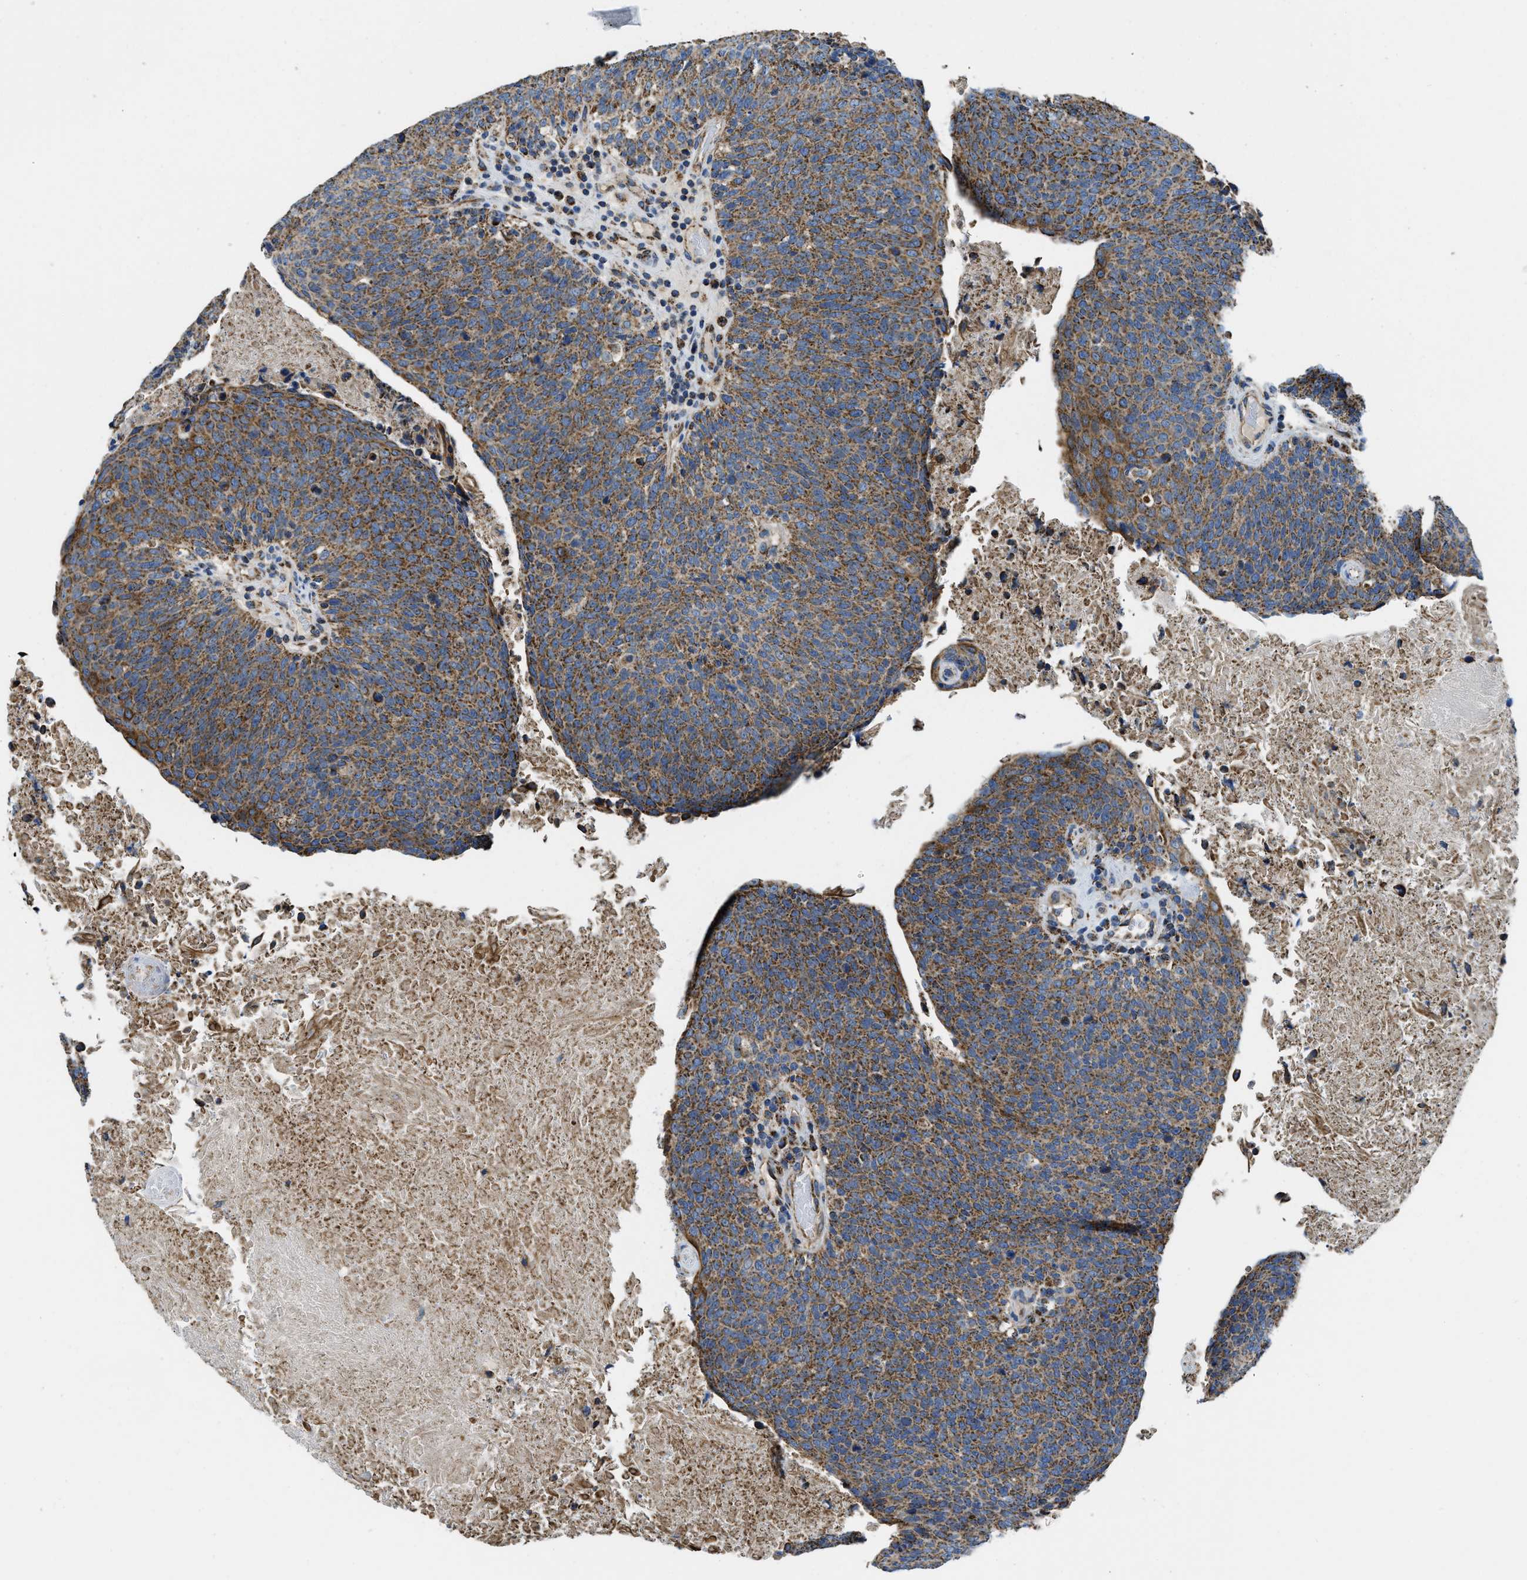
{"staining": {"intensity": "moderate", "quantity": ">75%", "location": "cytoplasmic/membranous"}, "tissue": "head and neck cancer", "cell_type": "Tumor cells", "image_type": "cancer", "snomed": [{"axis": "morphology", "description": "Squamous cell carcinoma, NOS"}, {"axis": "morphology", "description": "Squamous cell carcinoma, metastatic, NOS"}, {"axis": "topography", "description": "Lymph node"}, {"axis": "topography", "description": "Head-Neck"}], "caption": "A high-resolution micrograph shows immunohistochemistry staining of squamous cell carcinoma (head and neck), which displays moderate cytoplasmic/membranous staining in approximately >75% of tumor cells.", "gene": "STK33", "patient": {"sex": "male", "age": 62}}